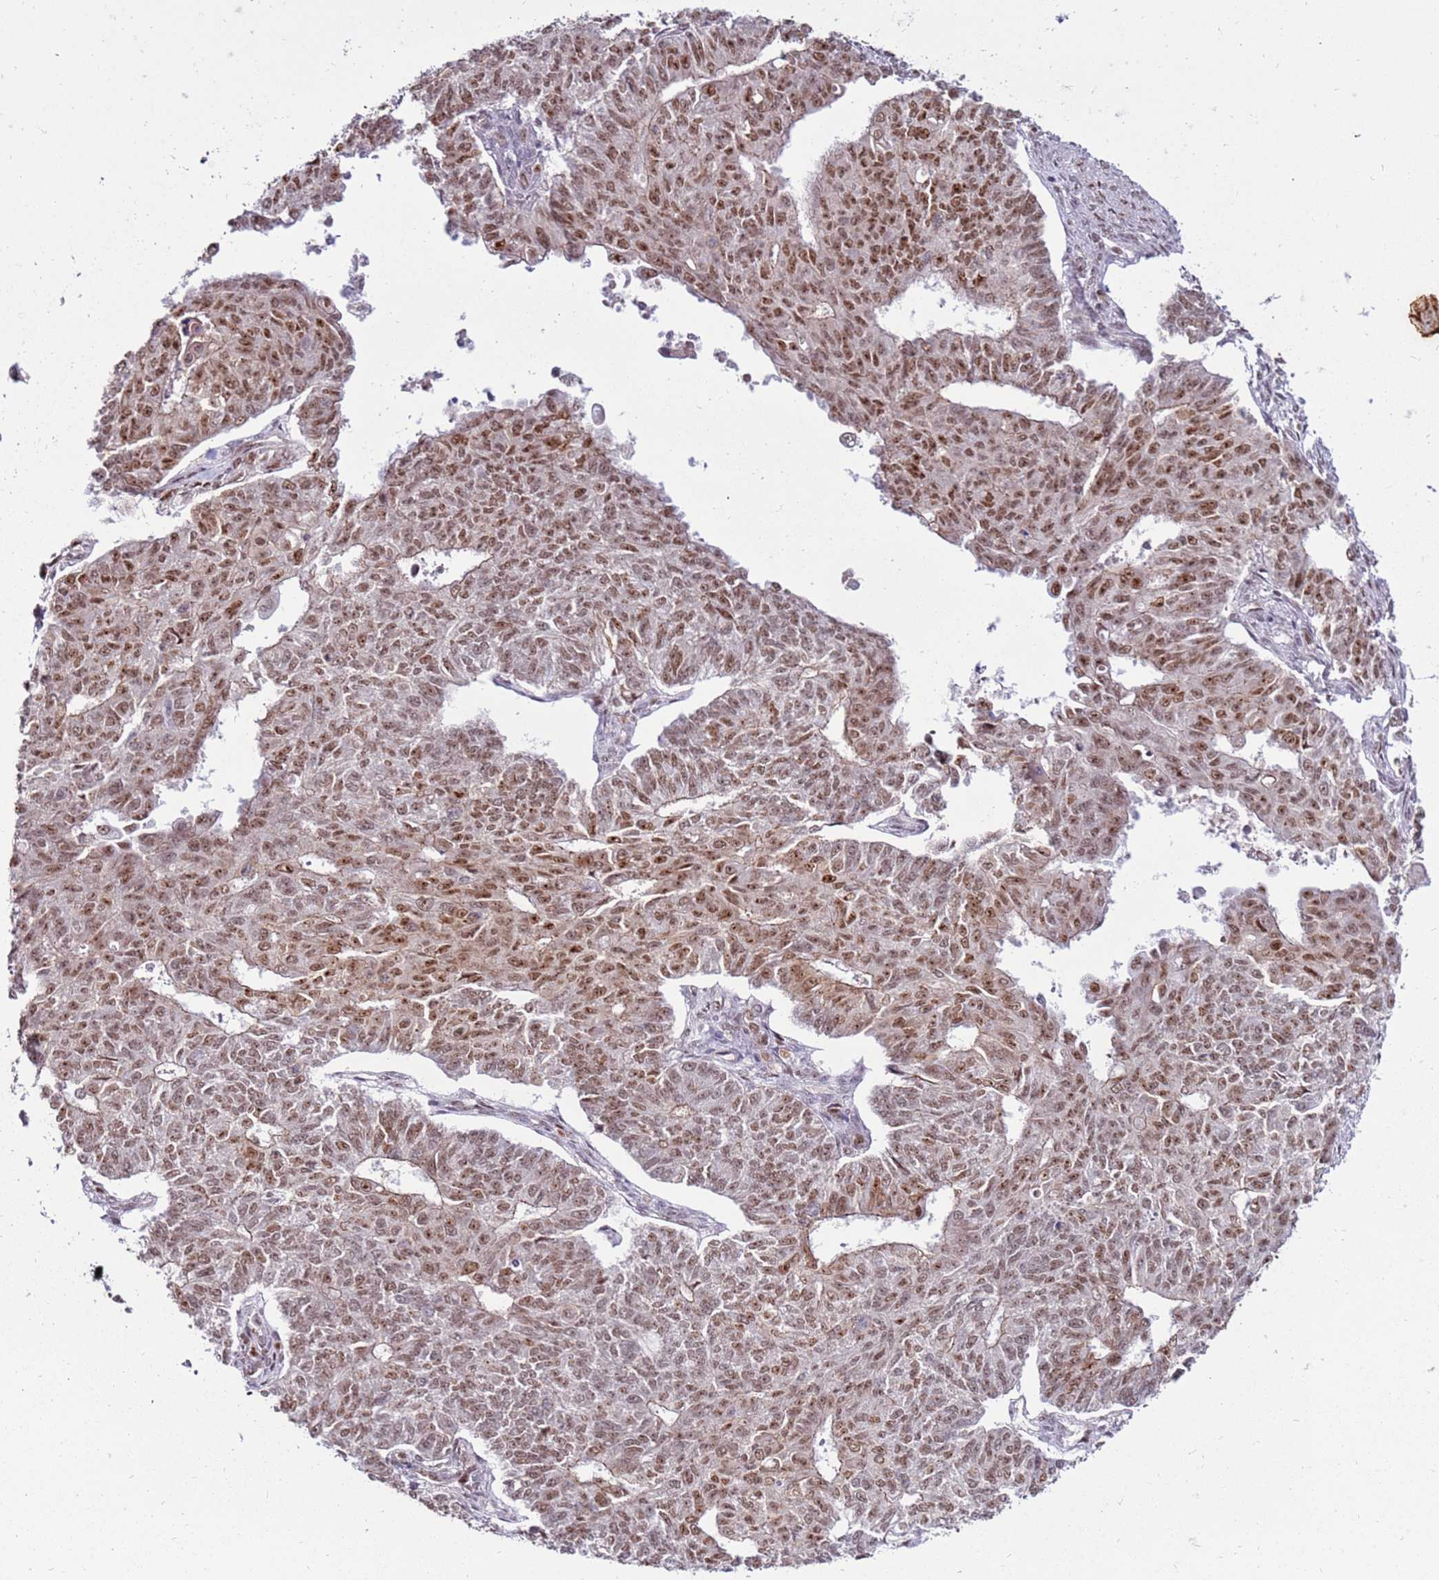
{"staining": {"intensity": "moderate", "quantity": ">75%", "location": "cytoplasmic/membranous,nuclear"}, "tissue": "endometrial cancer", "cell_type": "Tumor cells", "image_type": "cancer", "snomed": [{"axis": "morphology", "description": "Adenocarcinoma, NOS"}, {"axis": "topography", "description": "Endometrium"}], "caption": "Immunohistochemical staining of human endometrial cancer (adenocarcinoma) shows moderate cytoplasmic/membranous and nuclear protein positivity in about >75% of tumor cells.", "gene": "KPNA4", "patient": {"sex": "female", "age": 32}}